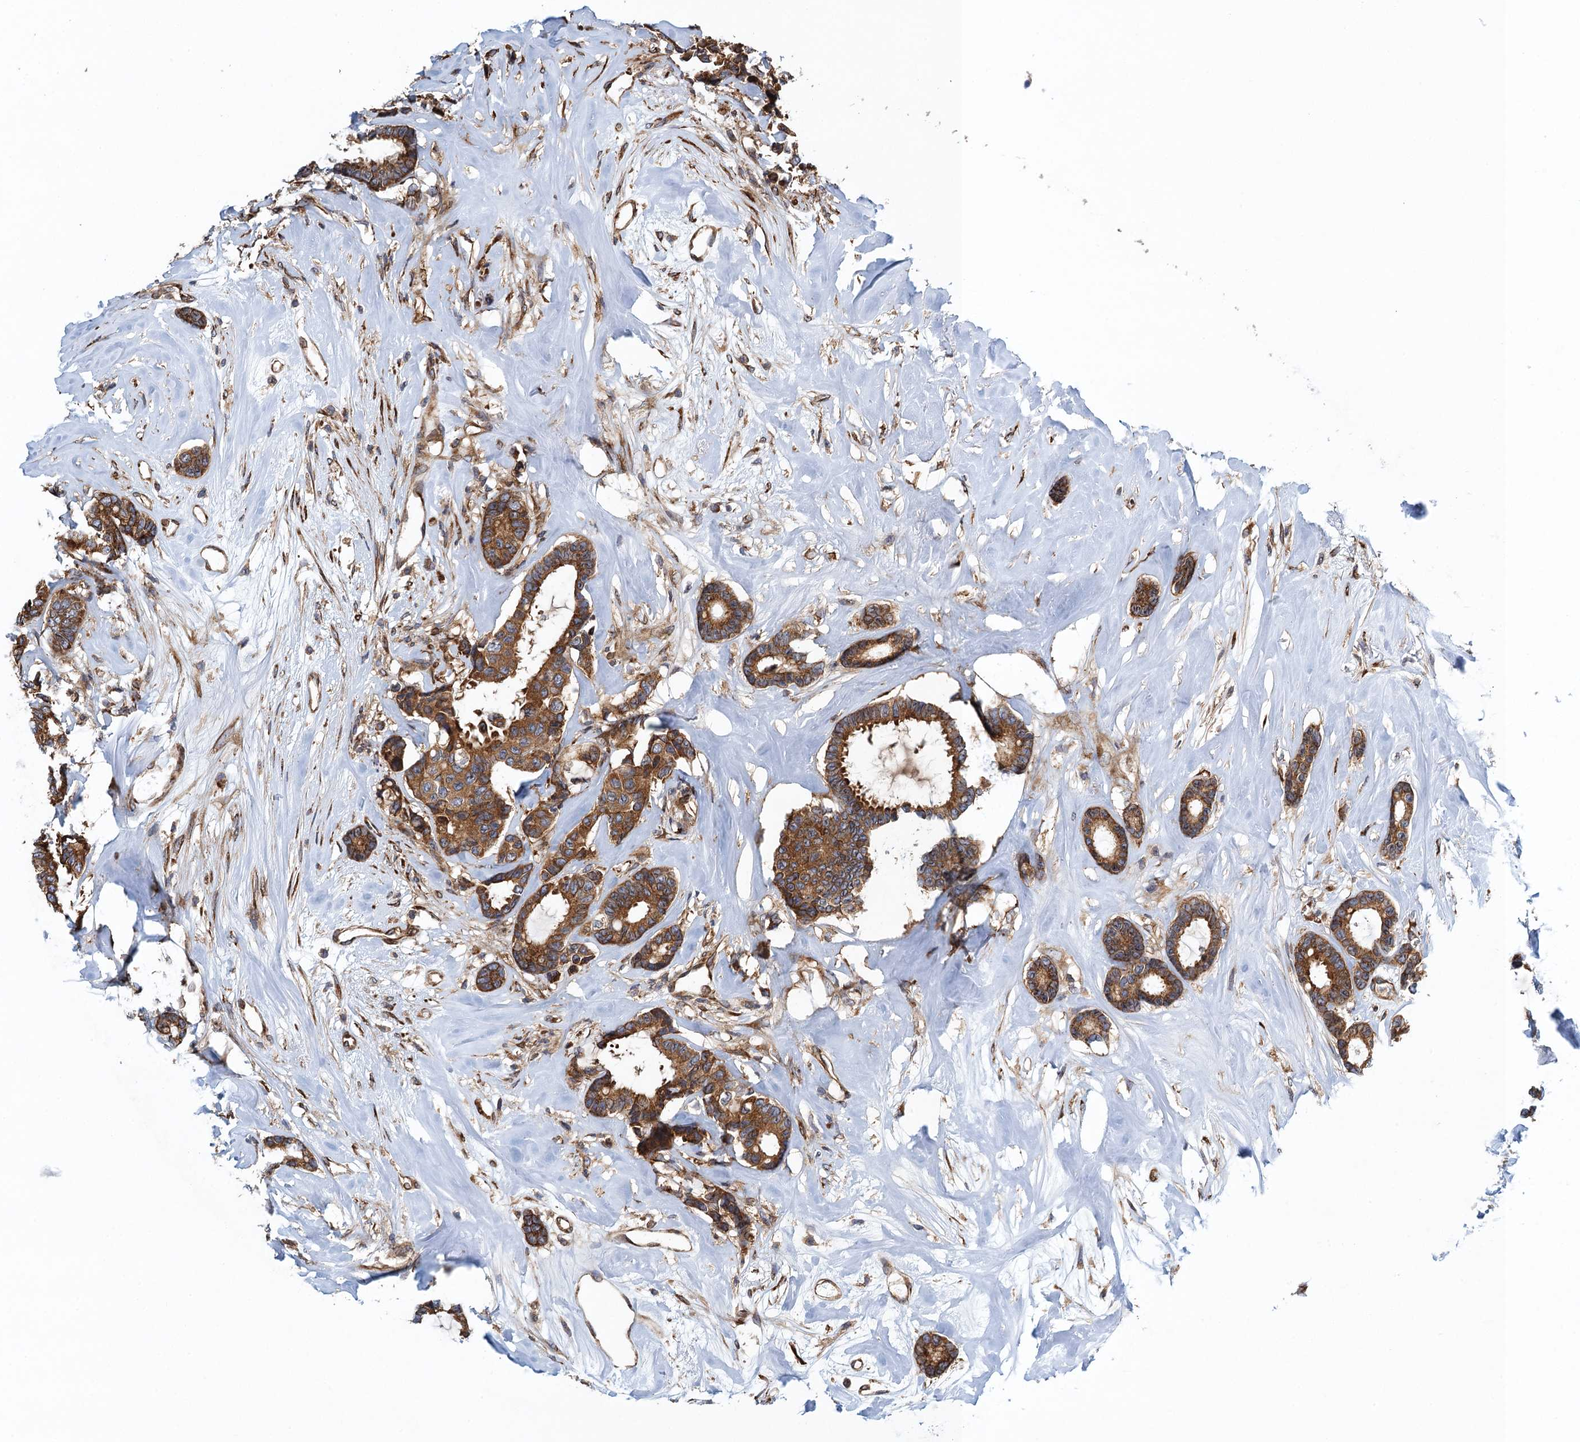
{"staining": {"intensity": "strong", "quantity": ">75%", "location": "cytoplasmic/membranous"}, "tissue": "breast cancer", "cell_type": "Tumor cells", "image_type": "cancer", "snomed": [{"axis": "morphology", "description": "Duct carcinoma"}, {"axis": "topography", "description": "Breast"}], "caption": "This is an image of immunohistochemistry staining of breast cancer, which shows strong expression in the cytoplasmic/membranous of tumor cells.", "gene": "MDM1", "patient": {"sex": "female", "age": 87}}